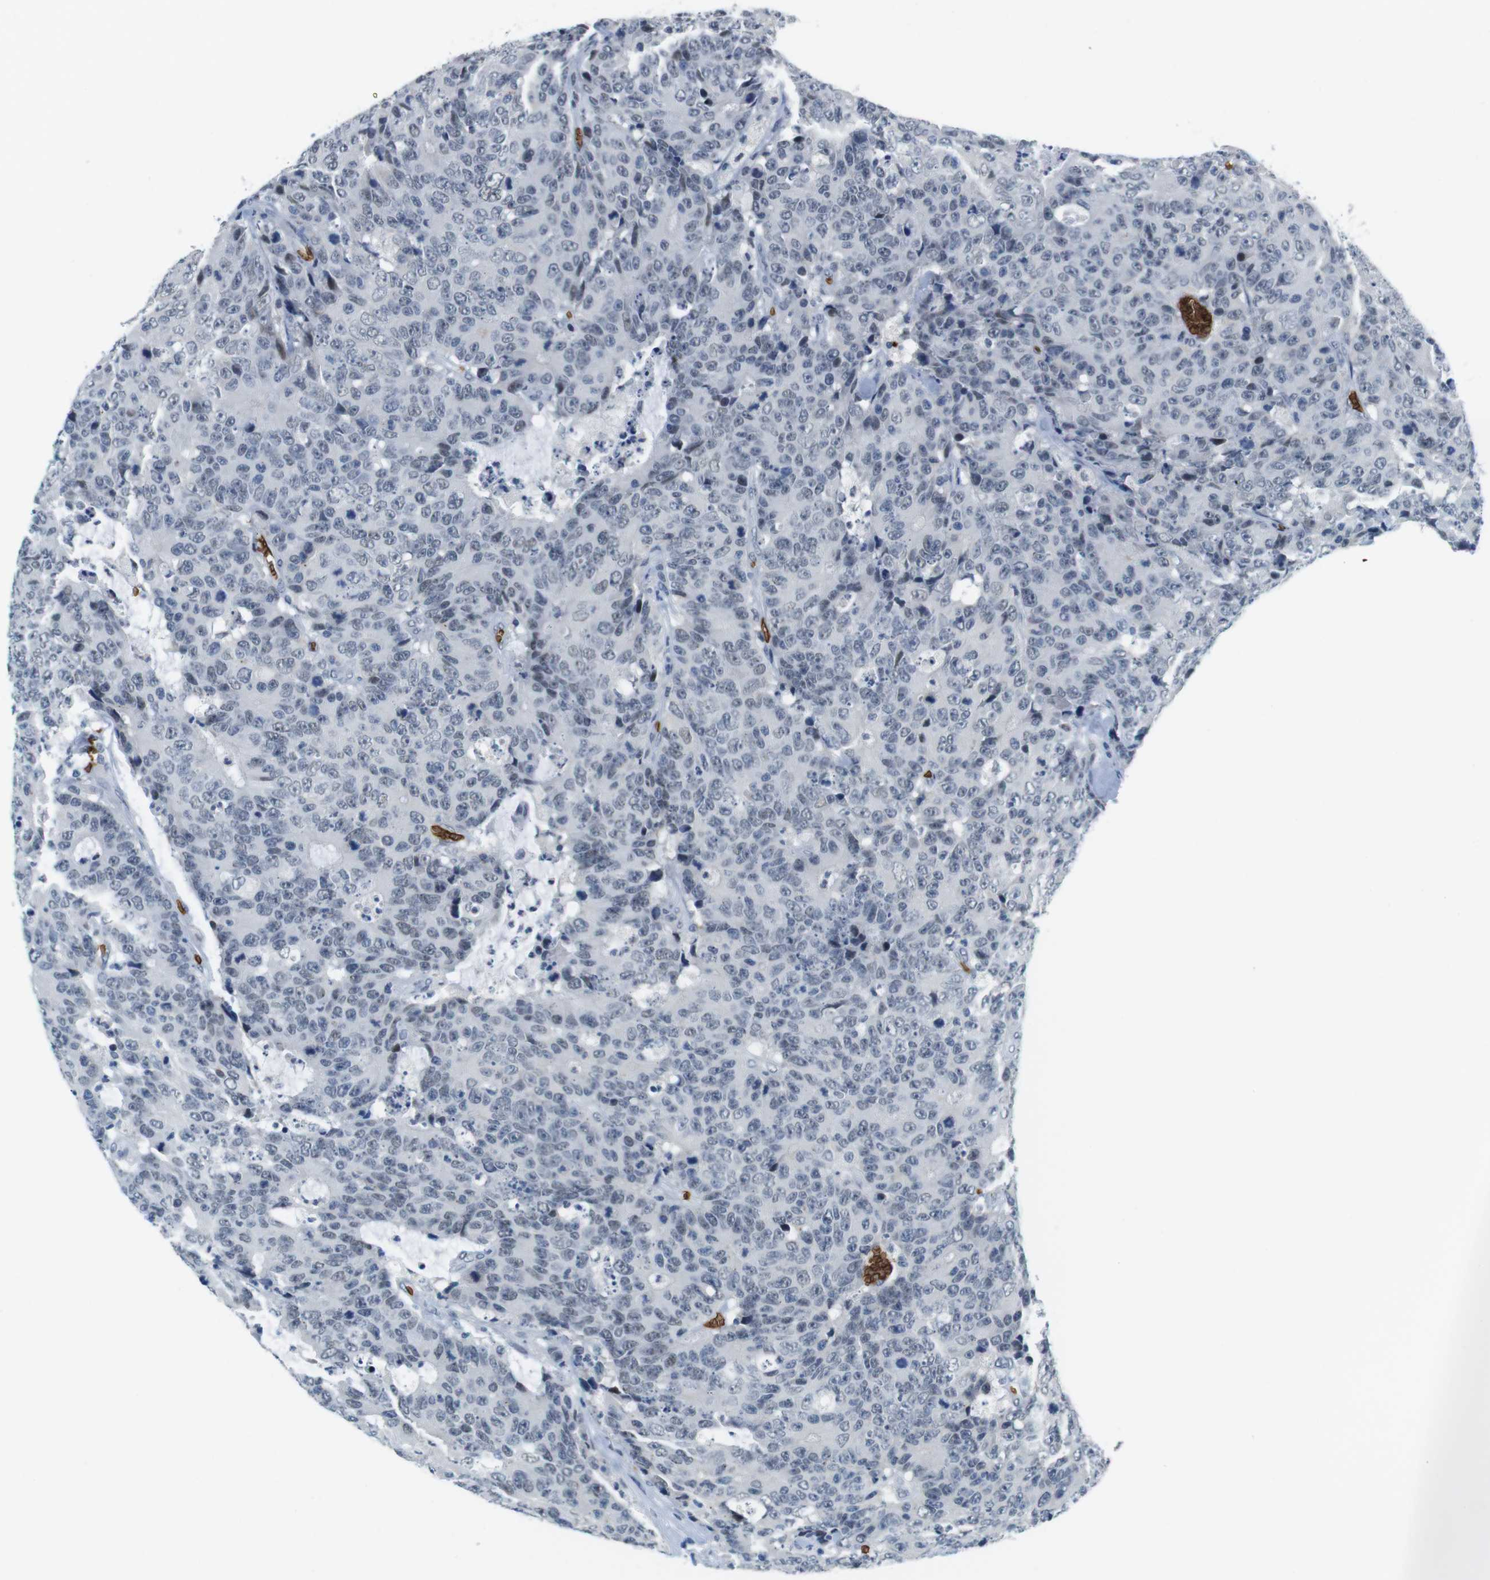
{"staining": {"intensity": "negative", "quantity": "none", "location": "none"}, "tissue": "colorectal cancer", "cell_type": "Tumor cells", "image_type": "cancer", "snomed": [{"axis": "morphology", "description": "Adenocarcinoma, NOS"}, {"axis": "topography", "description": "Colon"}], "caption": "DAB immunohistochemical staining of human colorectal cancer (adenocarcinoma) displays no significant positivity in tumor cells.", "gene": "SLC4A1", "patient": {"sex": "female", "age": 86}}